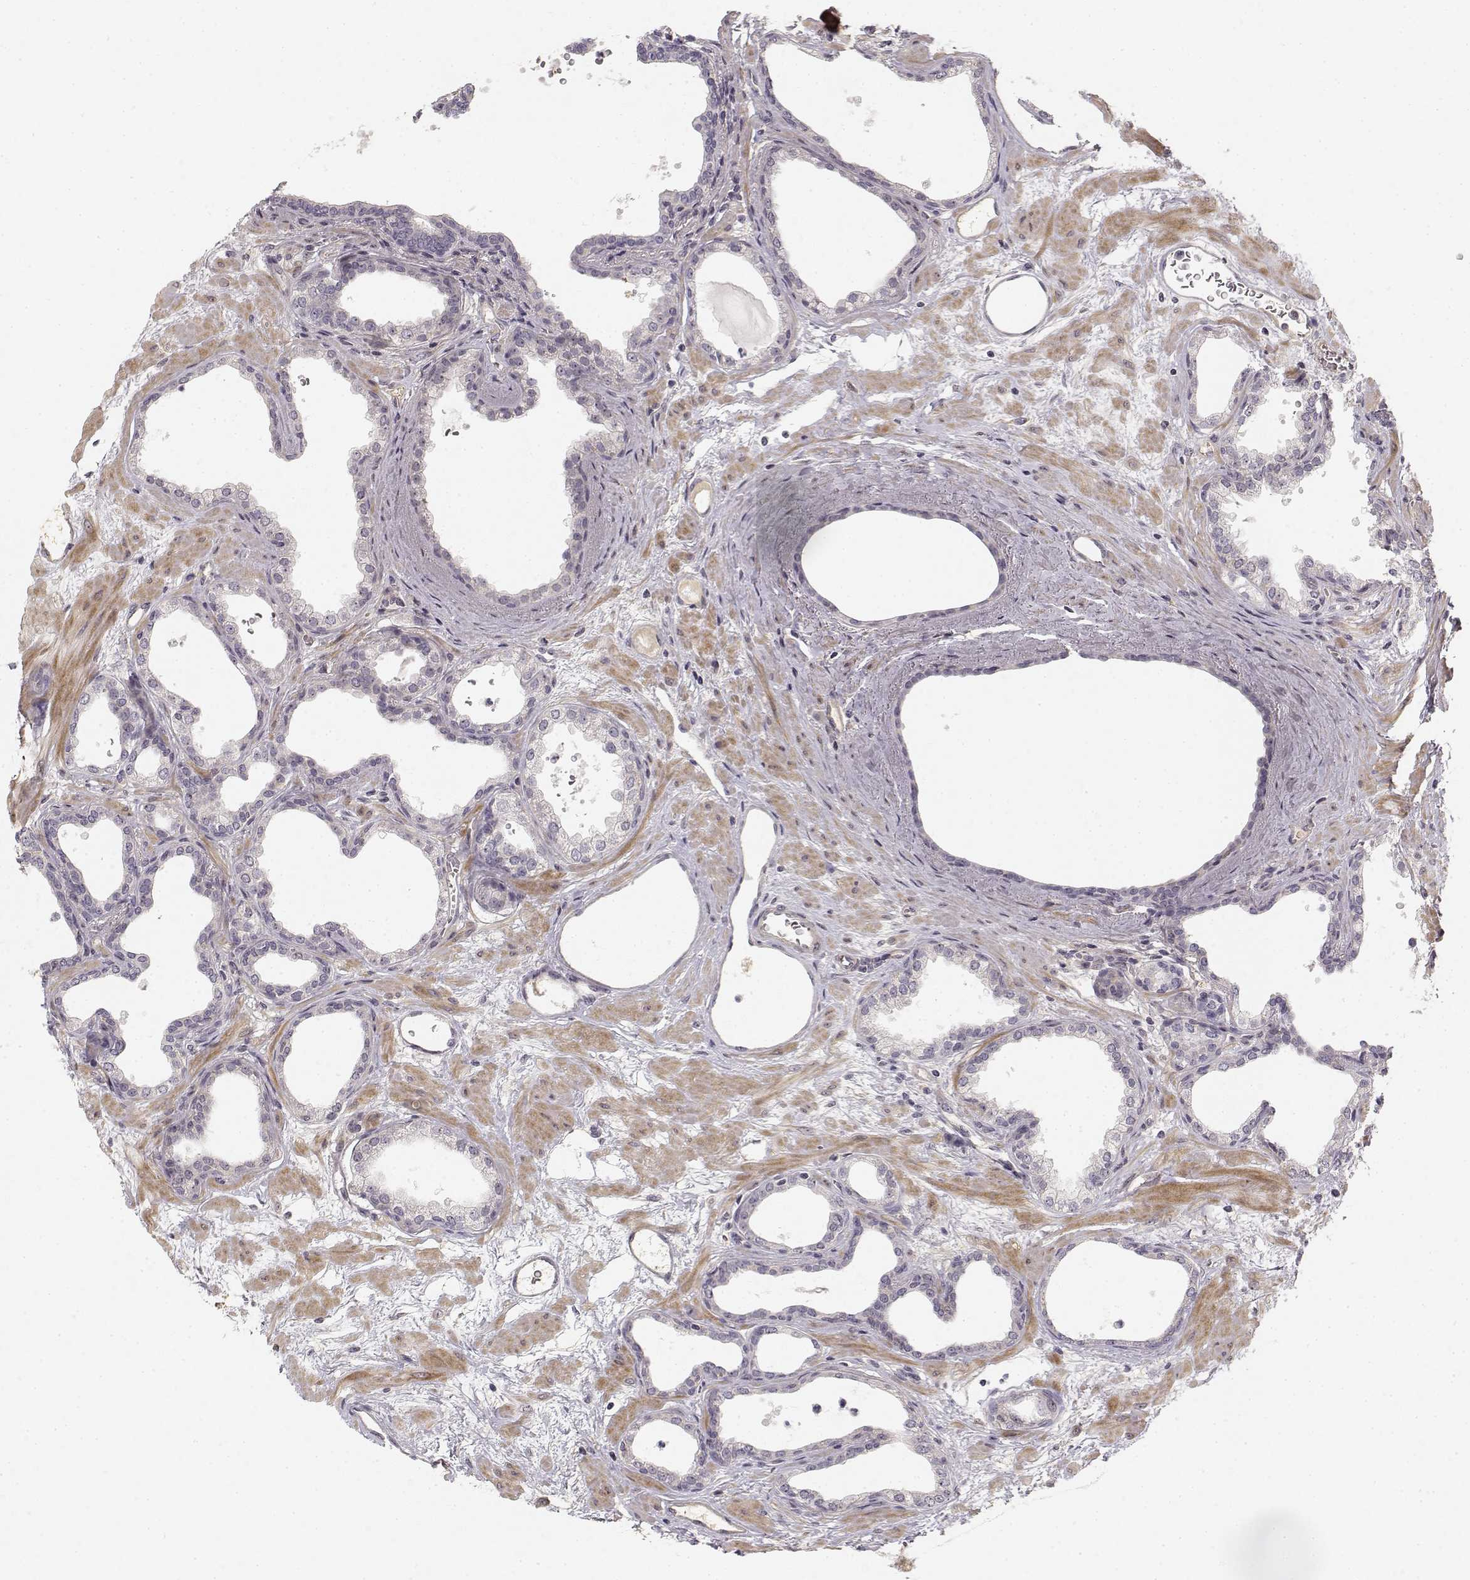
{"staining": {"intensity": "negative", "quantity": "none", "location": "none"}, "tissue": "prostate", "cell_type": "Glandular cells", "image_type": "normal", "snomed": [{"axis": "morphology", "description": "Normal tissue, NOS"}, {"axis": "topography", "description": "Prostate"}], "caption": "DAB (3,3'-diaminobenzidine) immunohistochemical staining of normal prostate shows no significant positivity in glandular cells.", "gene": "MED12L", "patient": {"sex": "male", "age": 37}}